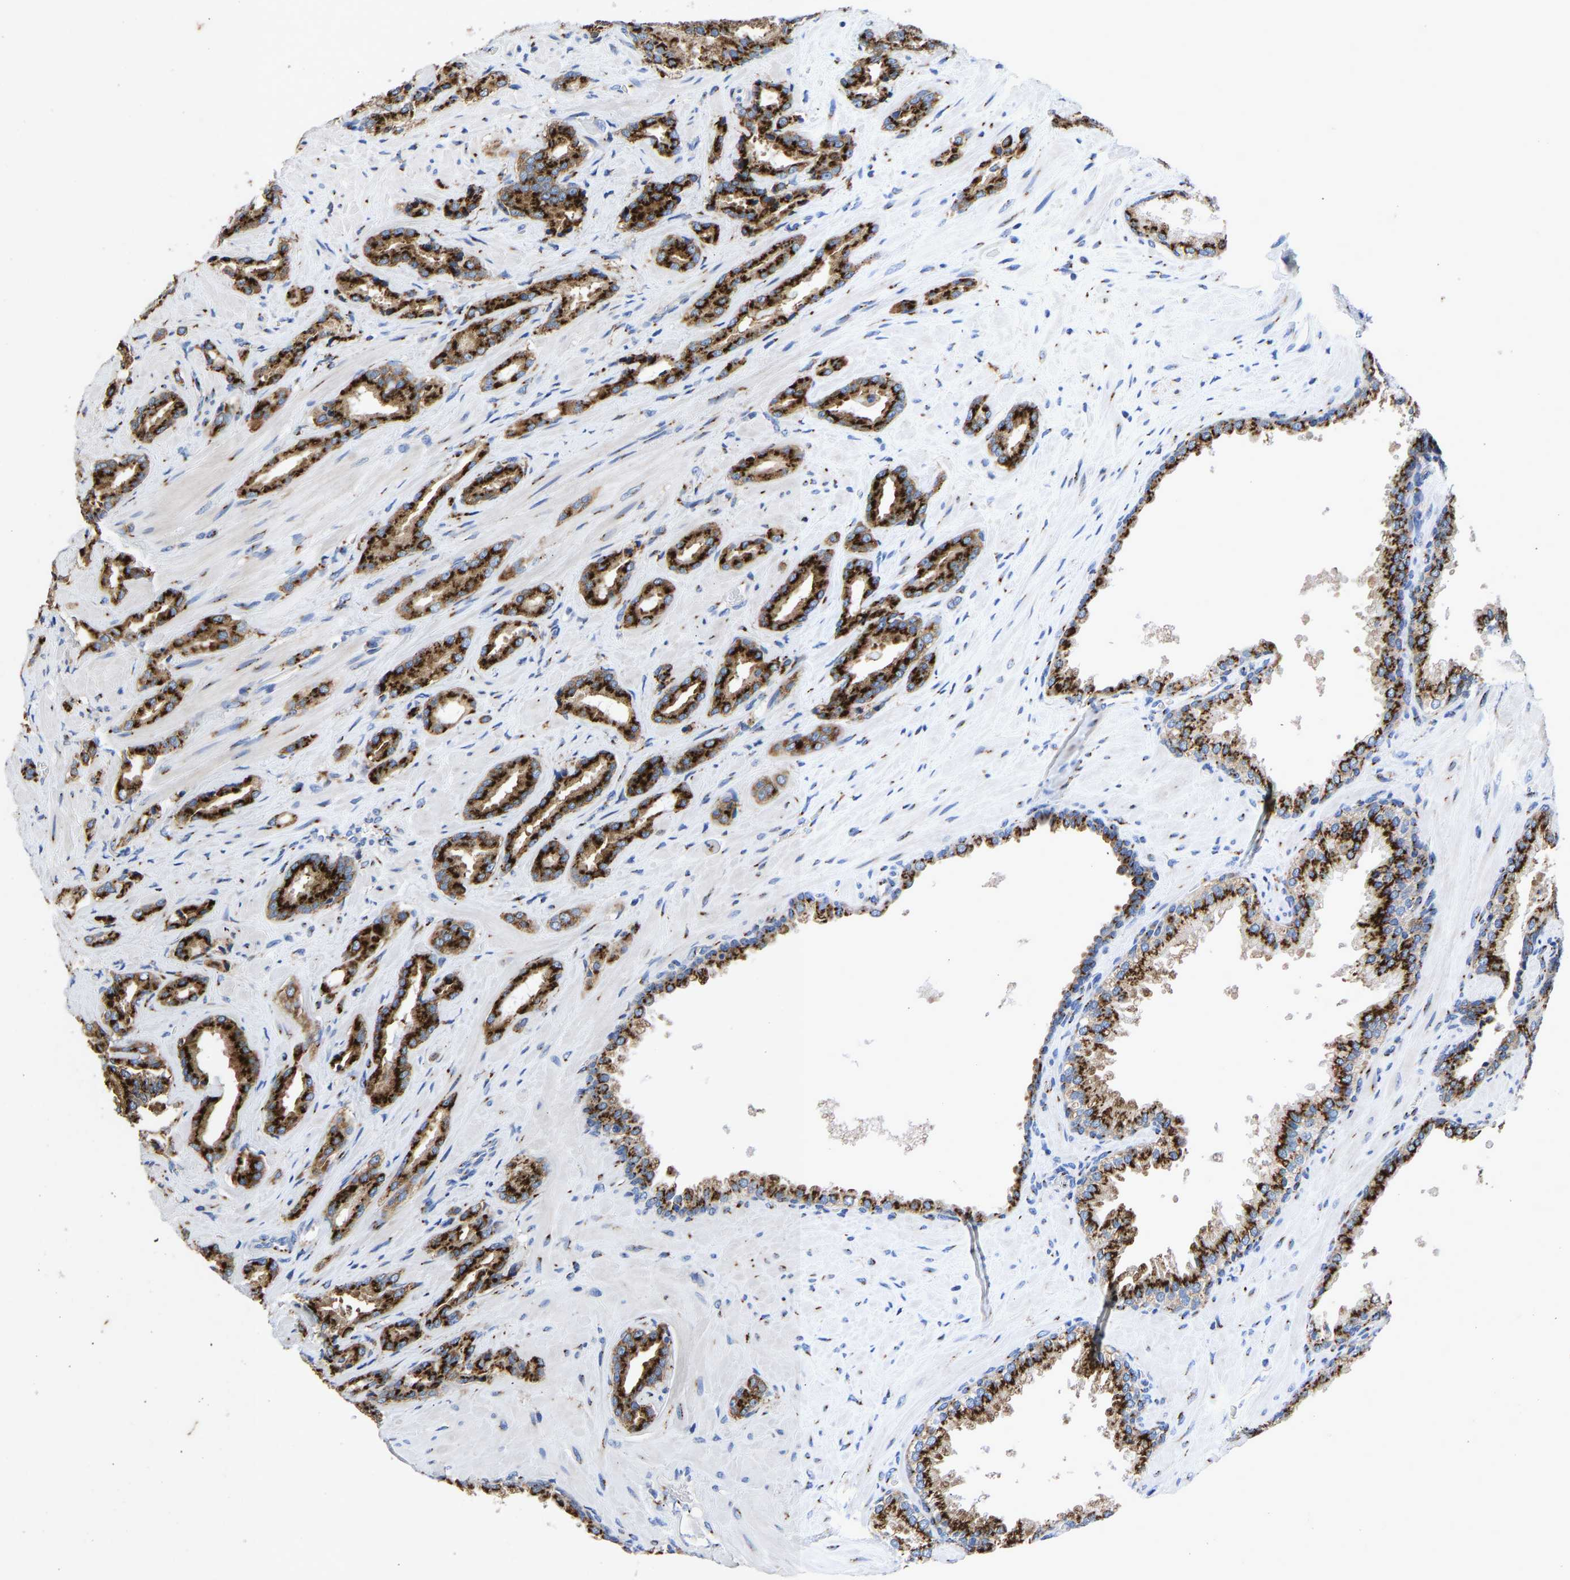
{"staining": {"intensity": "strong", "quantity": ">75%", "location": "cytoplasmic/membranous"}, "tissue": "prostate cancer", "cell_type": "Tumor cells", "image_type": "cancer", "snomed": [{"axis": "morphology", "description": "Adenocarcinoma, High grade"}, {"axis": "topography", "description": "Prostate"}], "caption": "Protein staining of high-grade adenocarcinoma (prostate) tissue demonstrates strong cytoplasmic/membranous expression in approximately >75% of tumor cells. The staining was performed using DAB to visualize the protein expression in brown, while the nuclei were stained in blue with hematoxylin (Magnification: 20x).", "gene": "TMEM87A", "patient": {"sex": "male", "age": 64}}